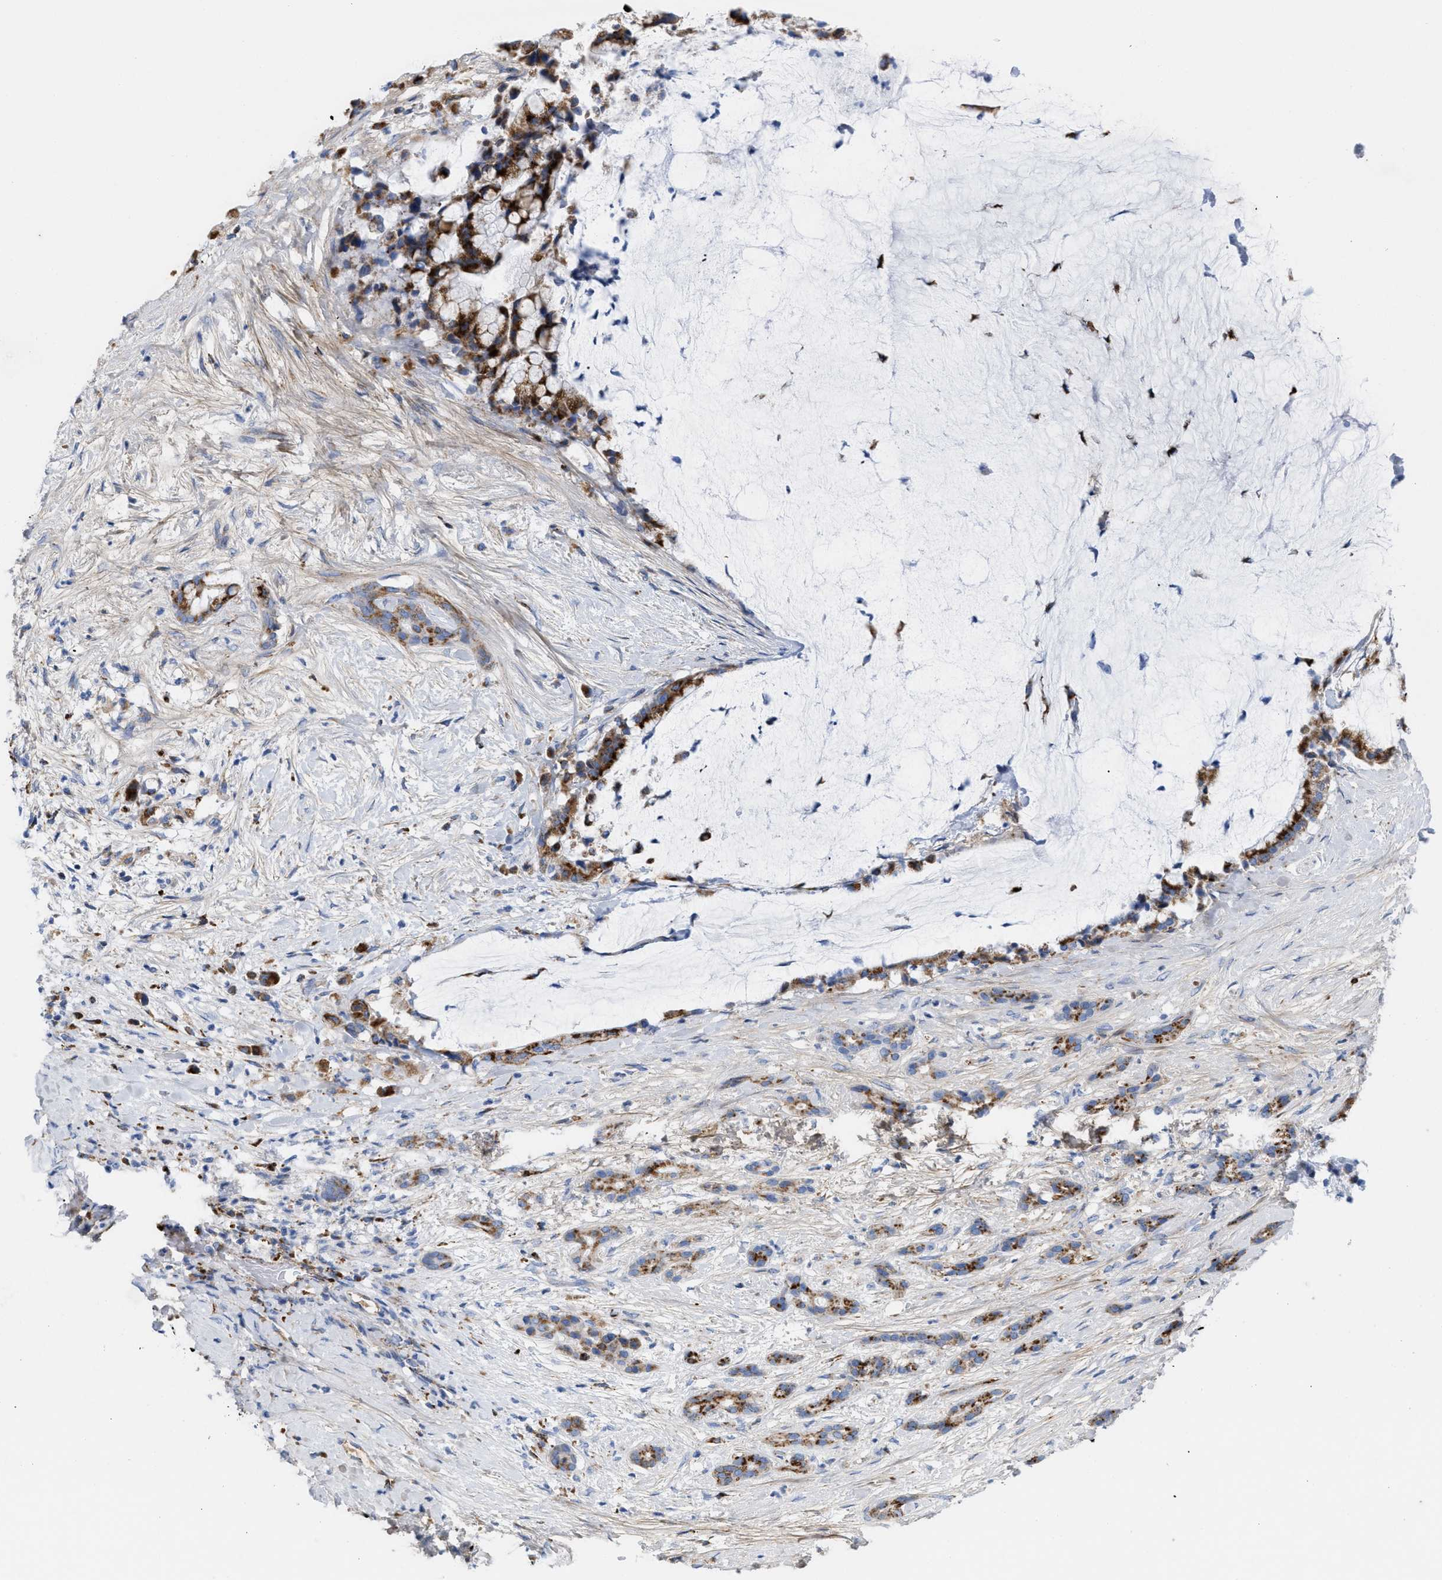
{"staining": {"intensity": "strong", "quantity": ">75%", "location": "cytoplasmic/membranous"}, "tissue": "pancreatic cancer", "cell_type": "Tumor cells", "image_type": "cancer", "snomed": [{"axis": "morphology", "description": "Adenocarcinoma, NOS"}, {"axis": "topography", "description": "Pancreas"}], "caption": "Pancreatic cancer (adenocarcinoma) was stained to show a protein in brown. There is high levels of strong cytoplasmic/membranous staining in approximately >75% of tumor cells. The staining is performed using DAB brown chromogen to label protein expression. The nuclei are counter-stained blue using hematoxylin.", "gene": "DRAM2", "patient": {"sex": "male", "age": 41}}